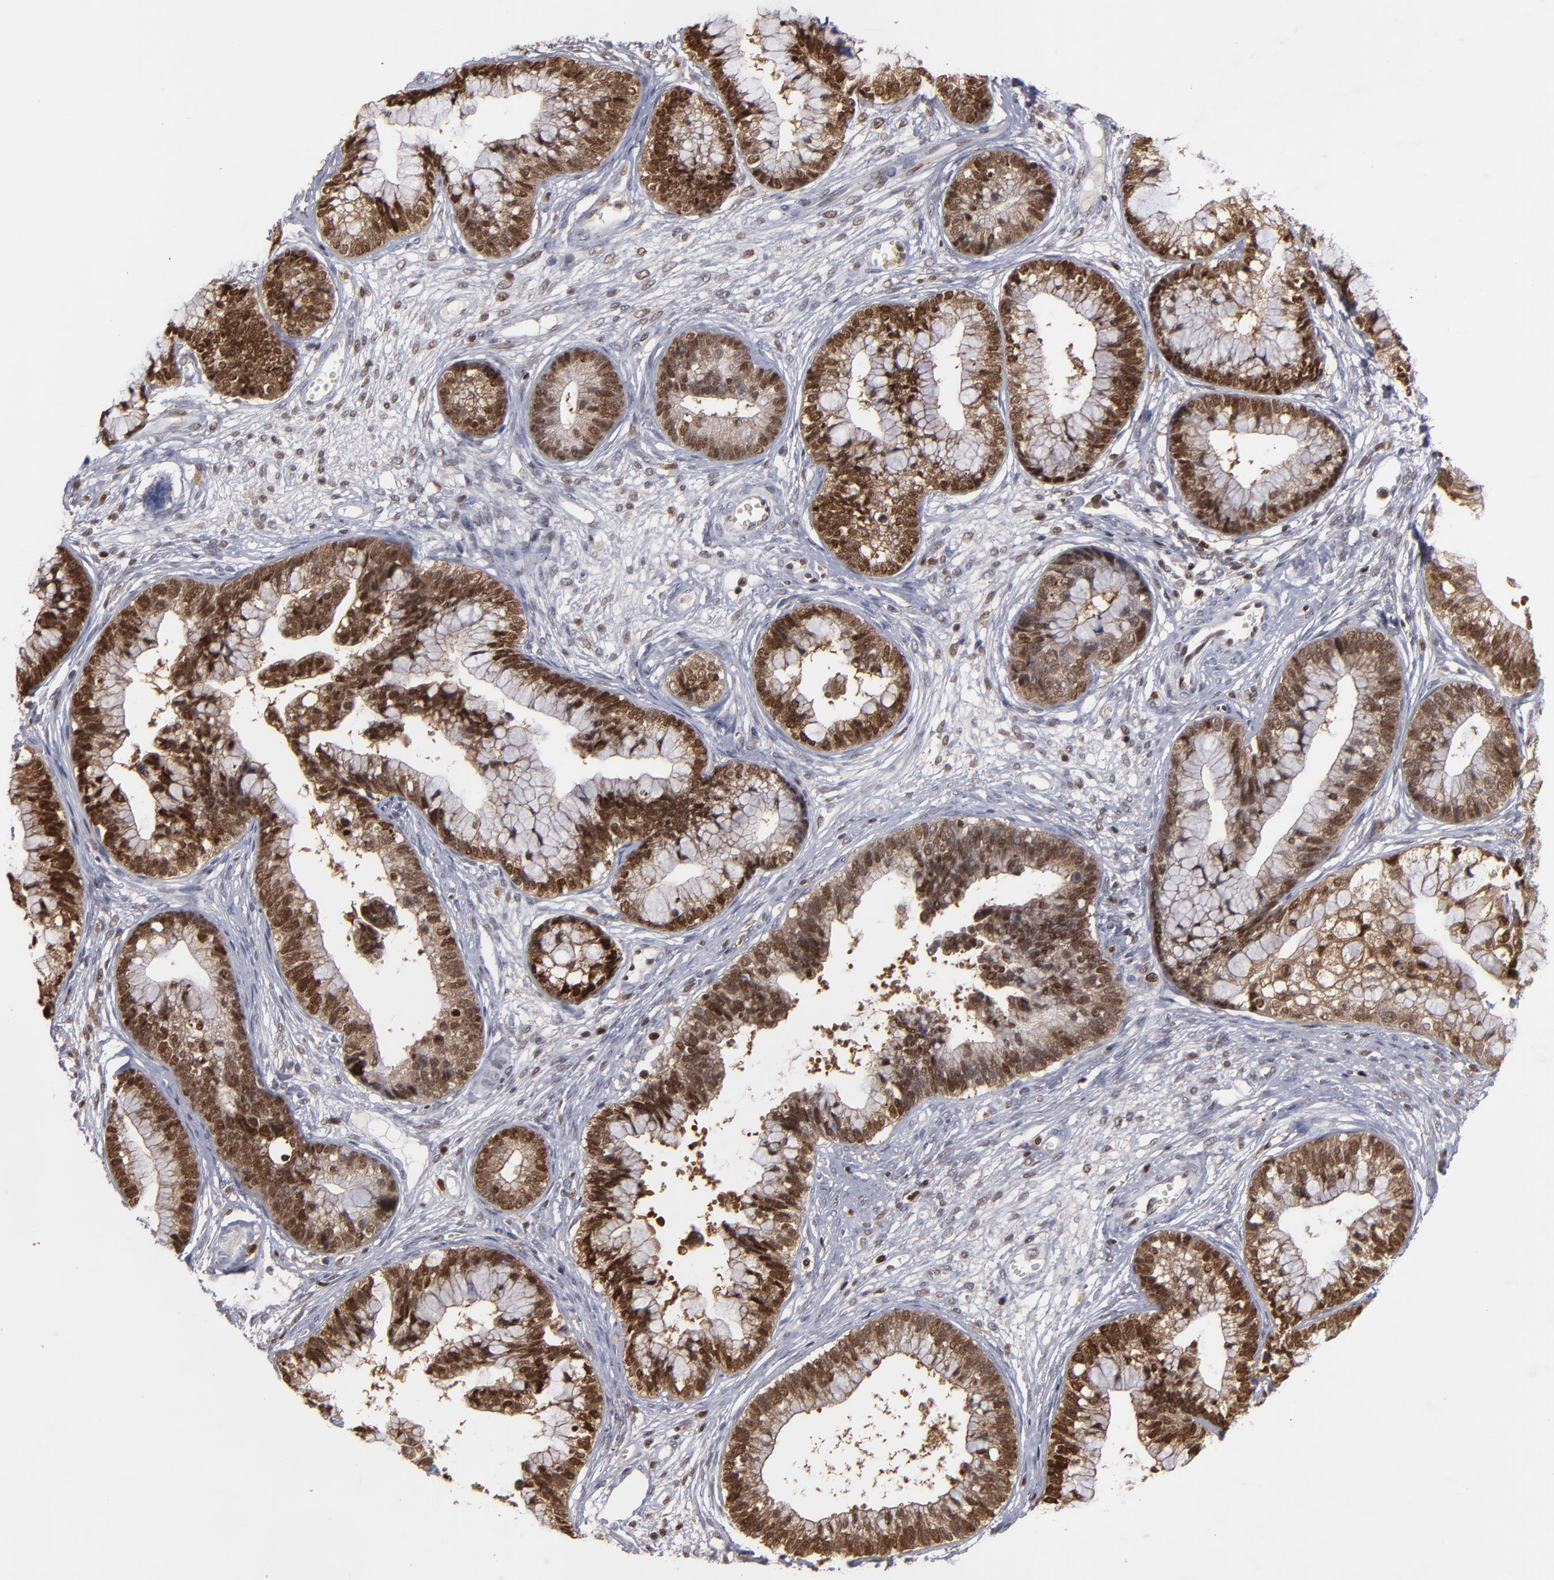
{"staining": {"intensity": "moderate", "quantity": "25%-75%", "location": "cytoplasmic/membranous,nuclear"}, "tissue": "cervical cancer", "cell_type": "Tumor cells", "image_type": "cancer", "snomed": [{"axis": "morphology", "description": "Adenocarcinoma, NOS"}, {"axis": "topography", "description": "Cervix"}], "caption": "Immunohistochemical staining of cervical cancer exhibits medium levels of moderate cytoplasmic/membranous and nuclear protein staining in approximately 25%-75% of tumor cells.", "gene": "GSR", "patient": {"sex": "female", "age": 44}}